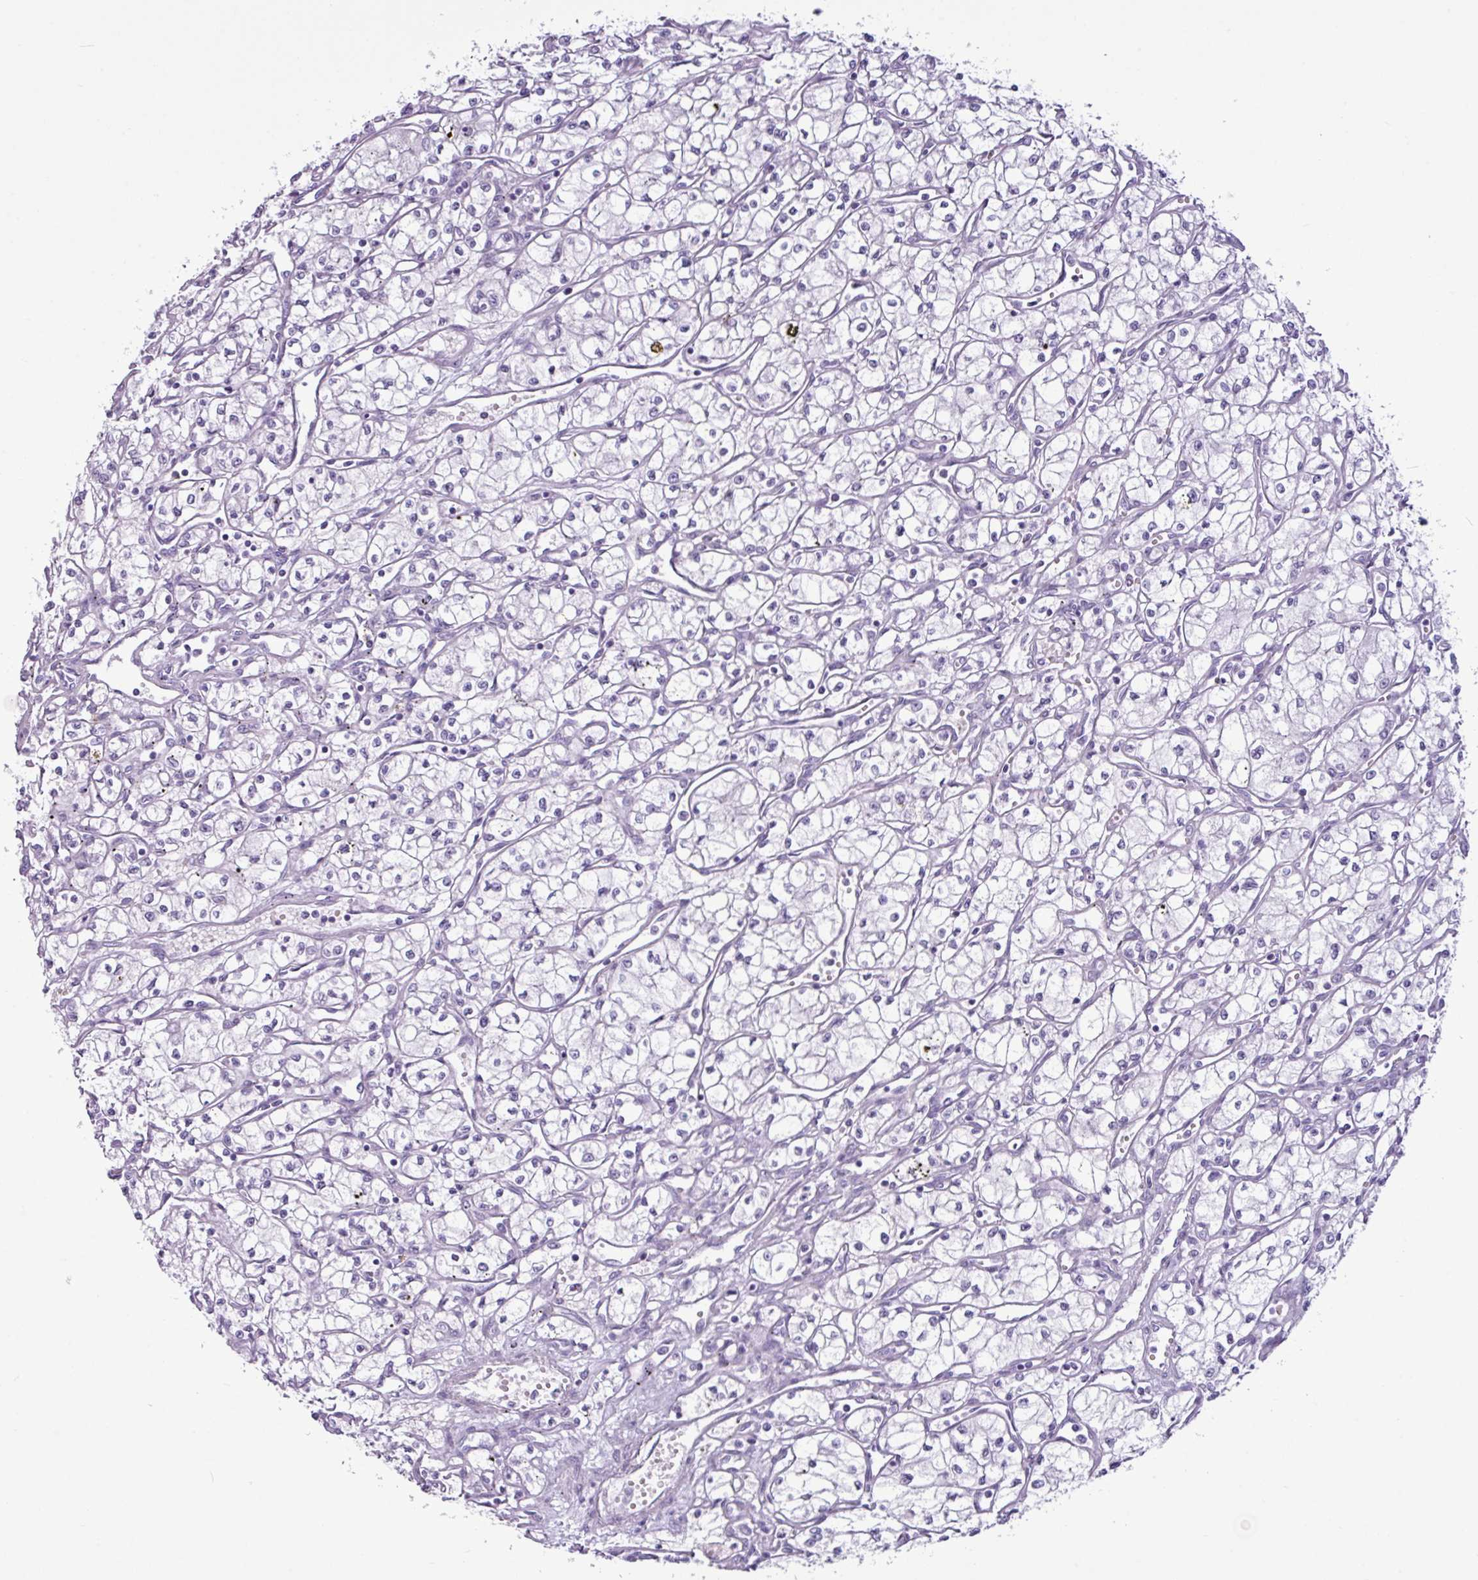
{"staining": {"intensity": "negative", "quantity": "none", "location": "none"}, "tissue": "renal cancer", "cell_type": "Tumor cells", "image_type": "cancer", "snomed": [{"axis": "morphology", "description": "Adenocarcinoma, NOS"}, {"axis": "topography", "description": "Kidney"}], "caption": "An immunohistochemistry (IHC) micrograph of renal cancer is shown. There is no staining in tumor cells of renal cancer.", "gene": "AMY1B", "patient": {"sex": "male", "age": 59}}